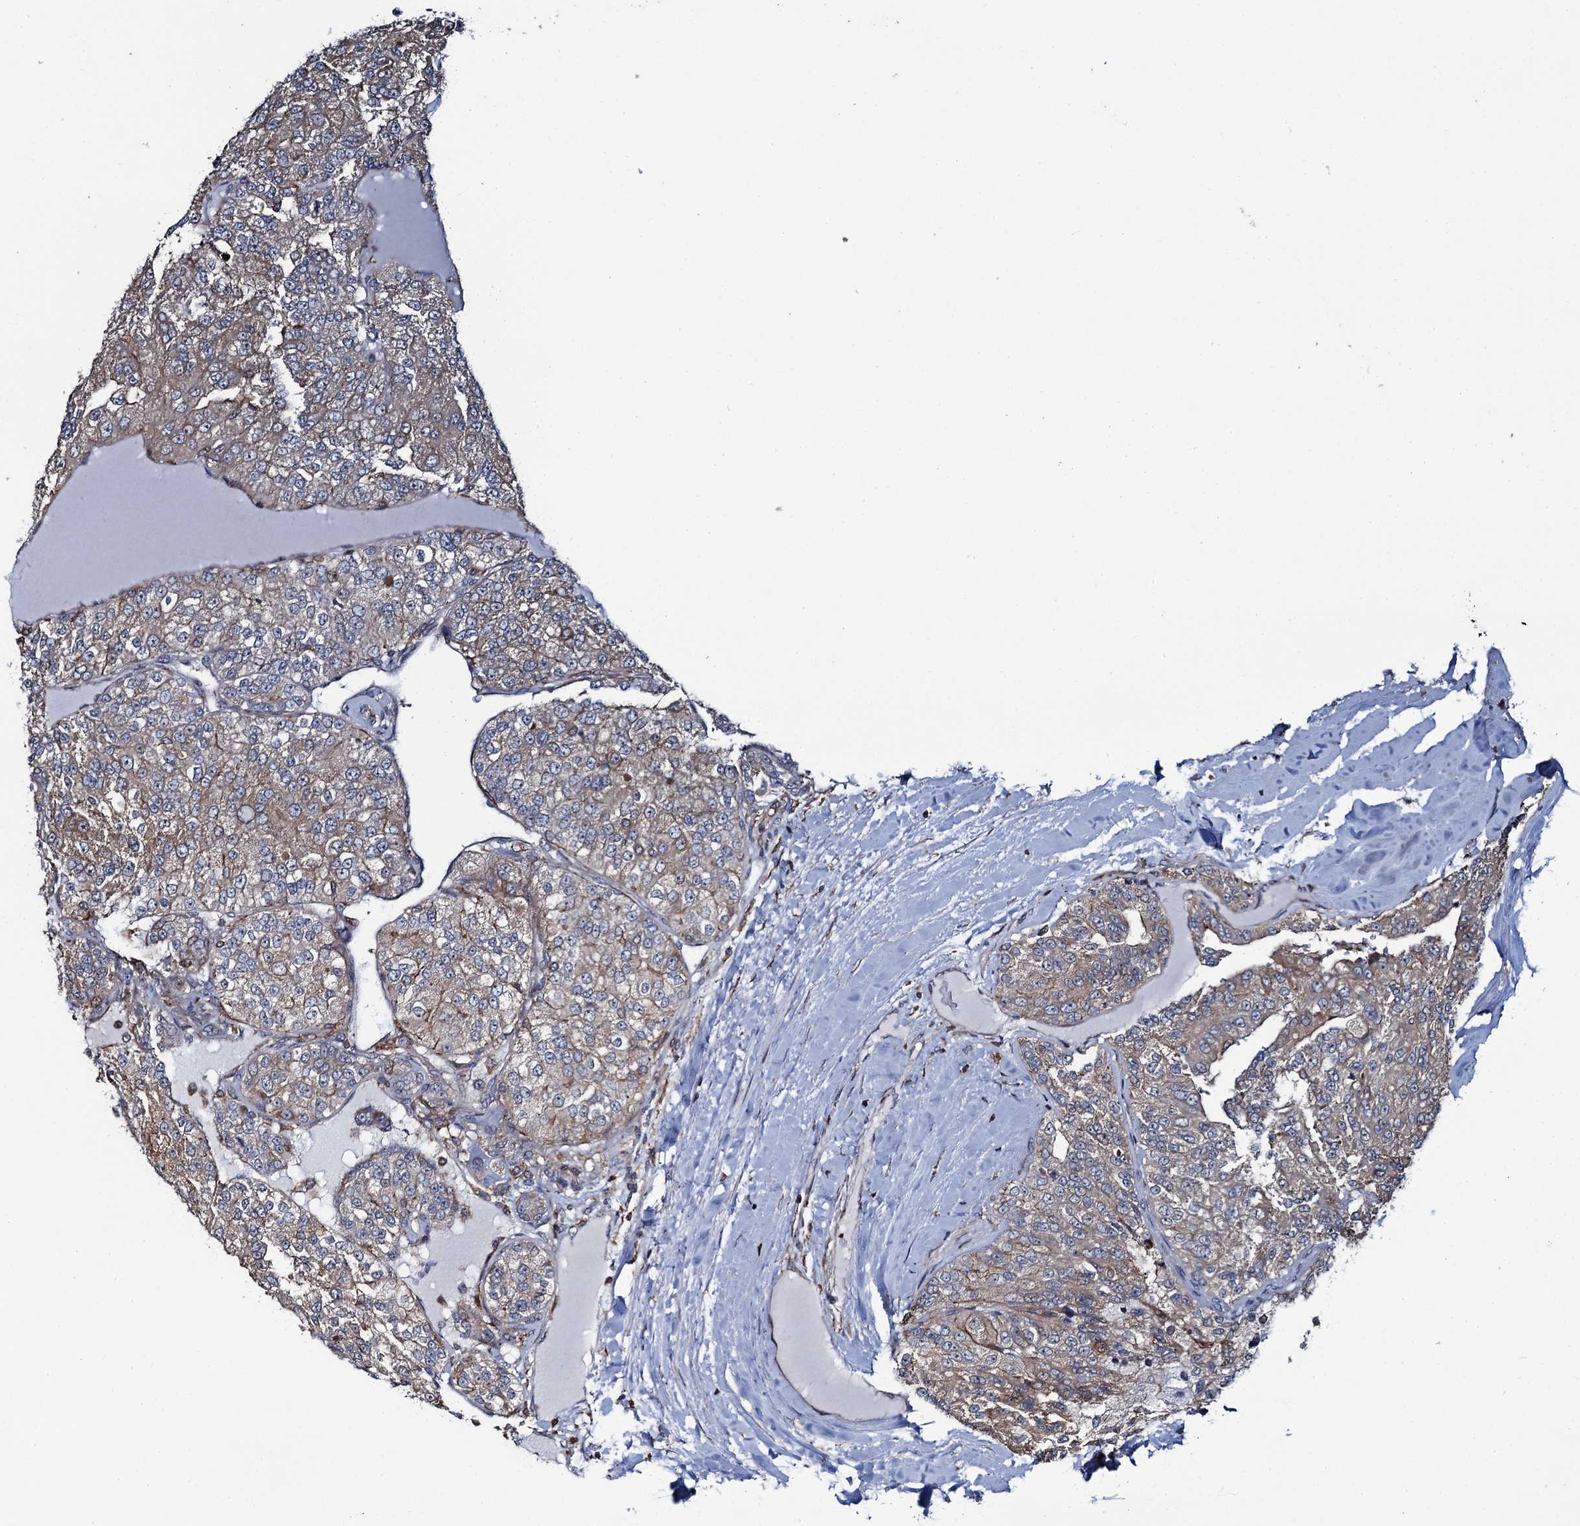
{"staining": {"intensity": "weak", "quantity": "25%-75%", "location": "cytoplasmic/membranous"}, "tissue": "renal cancer", "cell_type": "Tumor cells", "image_type": "cancer", "snomed": [{"axis": "morphology", "description": "Adenocarcinoma, NOS"}, {"axis": "topography", "description": "Kidney"}], "caption": "DAB (3,3'-diaminobenzidine) immunohistochemical staining of human renal adenocarcinoma reveals weak cytoplasmic/membranous protein staining in about 25%-75% of tumor cells. (Stains: DAB in brown, nuclei in blue, Microscopy: brightfield microscopy at high magnification).", "gene": "CCDC102A", "patient": {"sex": "female", "age": 63}}